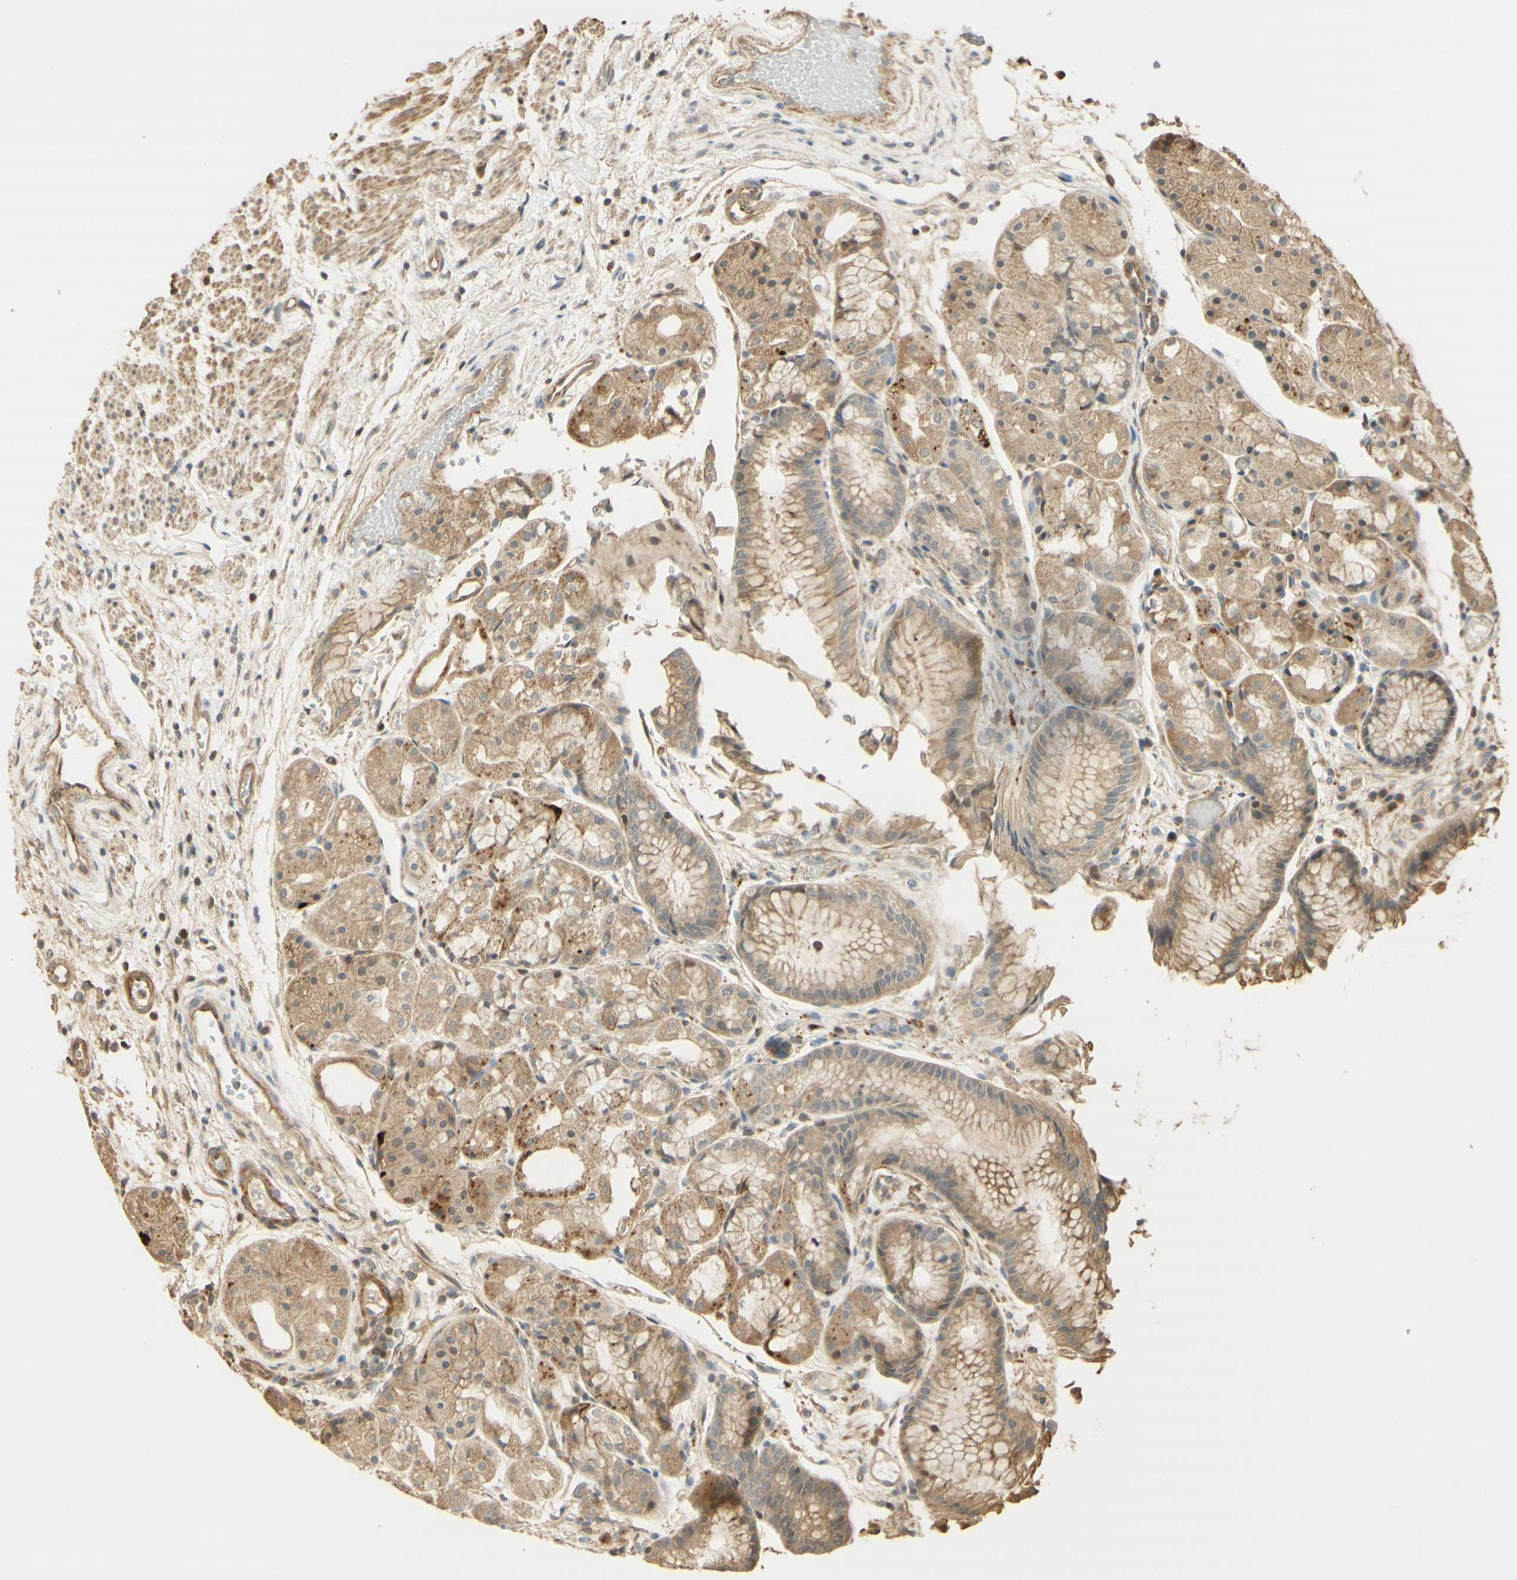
{"staining": {"intensity": "weak", "quantity": ">75%", "location": "cytoplasmic/membranous"}, "tissue": "stomach", "cell_type": "Glandular cells", "image_type": "normal", "snomed": [{"axis": "morphology", "description": "Normal tissue, NOS"}, {"axis": "topography", "description": "Stomach, upper"}], "caption": "Stomach stained for a protein exhibits weak cytoplasmic/membranous positivity in glandular cells. The staining is performed using DAB brown chromogen to label protein expression. The nuclei are counter-stained blue using hematoxylin.", "gene": "AGER", "patient": {"sex": "male", "age": 72}}